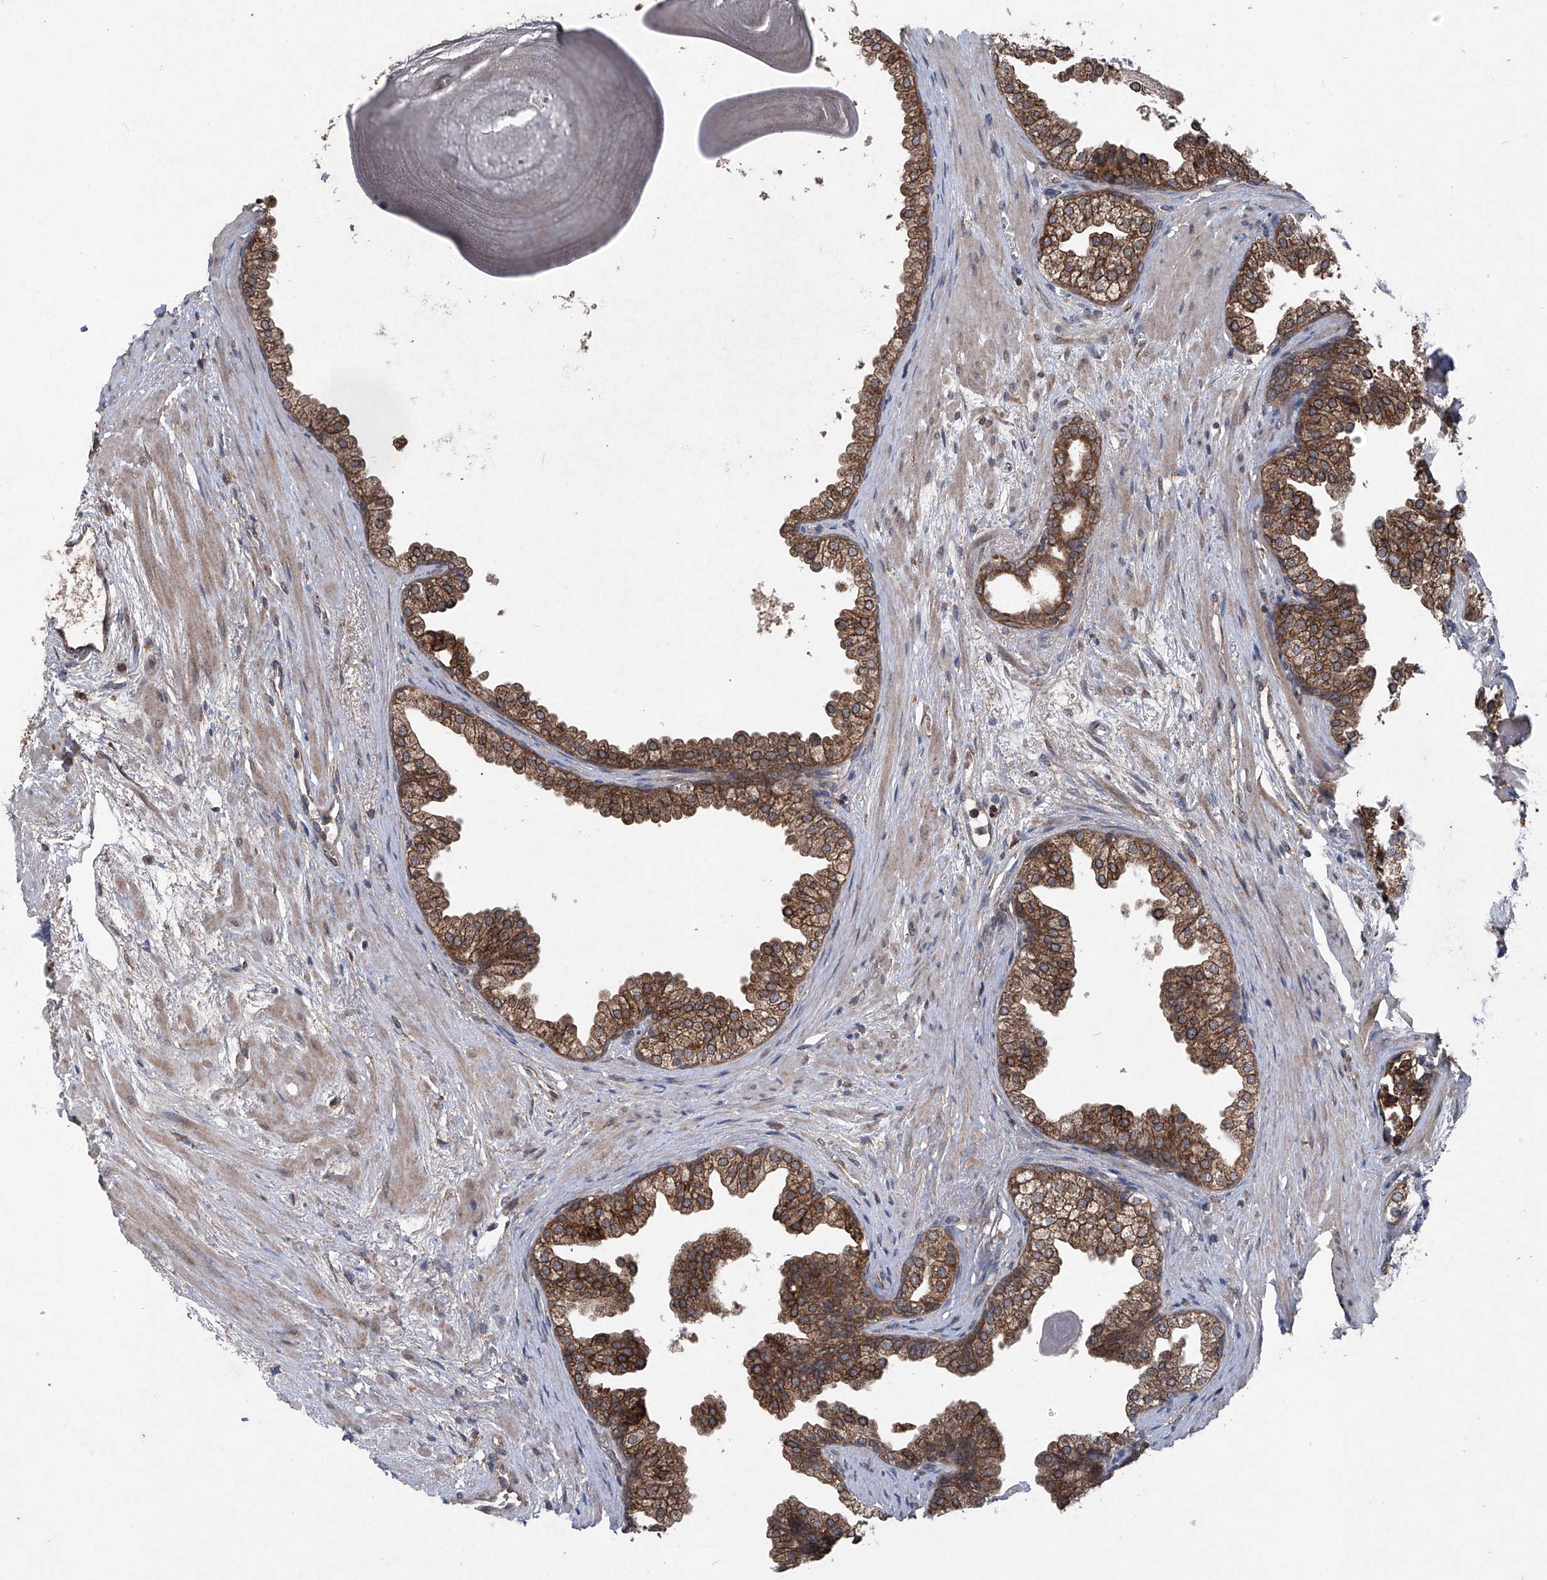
{"staining": {"intensity": "moderate", "quantity": ">75%", "location": "cytoplasmic/membranous"}, "tissue": "prostate", "cell_type": "Glandular cells", "image_type": "normal", "snomed": [{"axis": "morphology", "description": "Normal tissue, NOS"}, {"axis": "topography", "description": "Prostate"}], "caption": "Immunohistochemical staining of normal human prostate demonstrates moderate cytoplasmic/membranous protein positivity in about >75% of glandular cells.", "gene": "SUMF2", "patient": {"sex": "male", "age": 48}}